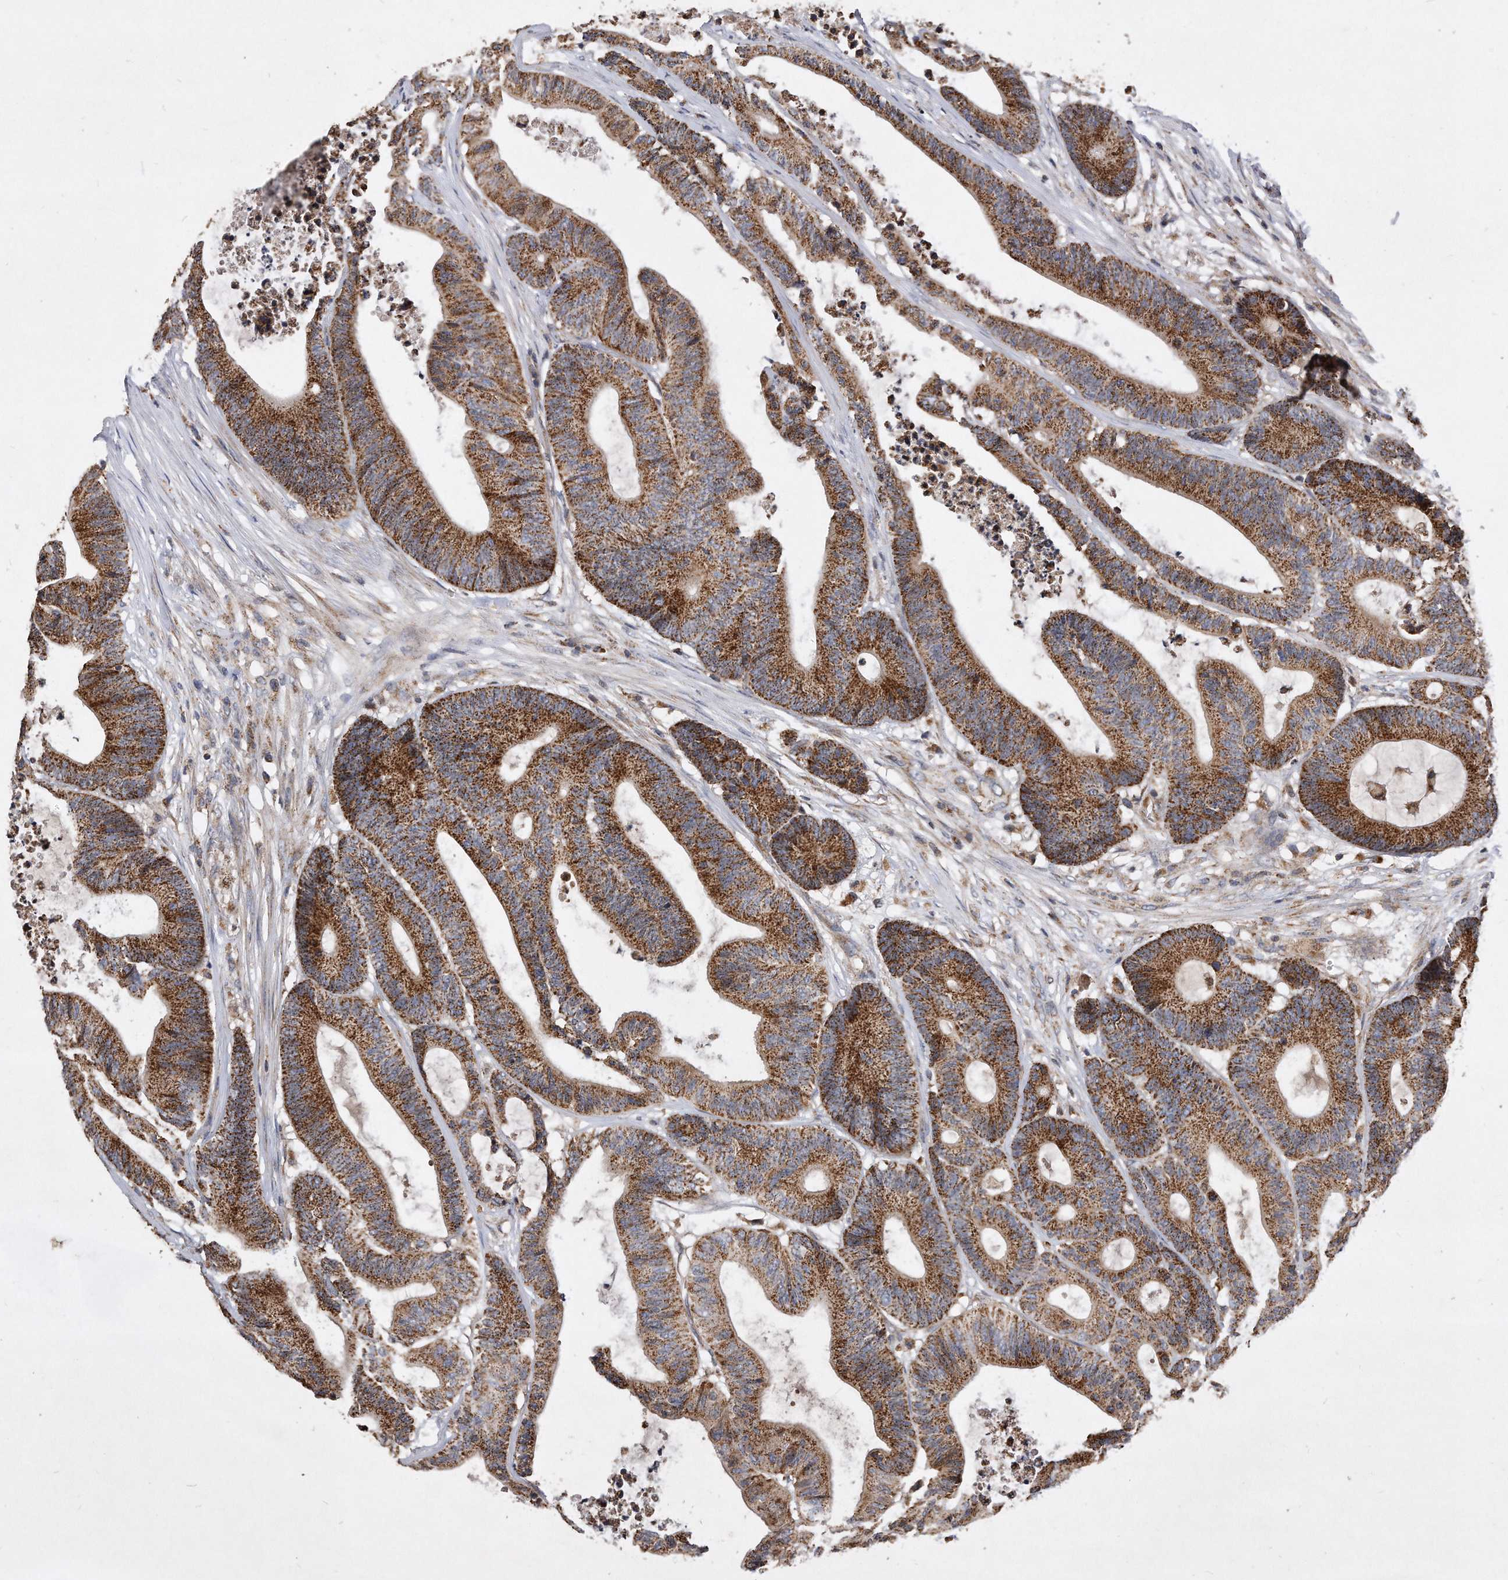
{"staining": {"intensity": "strong", "quantity": ">75%", "location": "cytoplasmic/membranous"}, "tissue": "colorectal cancer", "cell_type": "Tumor cells", "image_type": "cancer", "snomed": [{"axis": "morphology", "description": "Adenocarcinoma, NOS"}, {"axis": "topography", "description": "Colon"}], "caption": "IHC micrograph of human colorectal cancer (adenocarcinoma) stained for a protein (brown), which displays high levels of strong cytoplasmic/membranous expression in about >75% of tumor cells.", "gene": "PPP5C", "patient": {"sex": "female", "age": 84}}